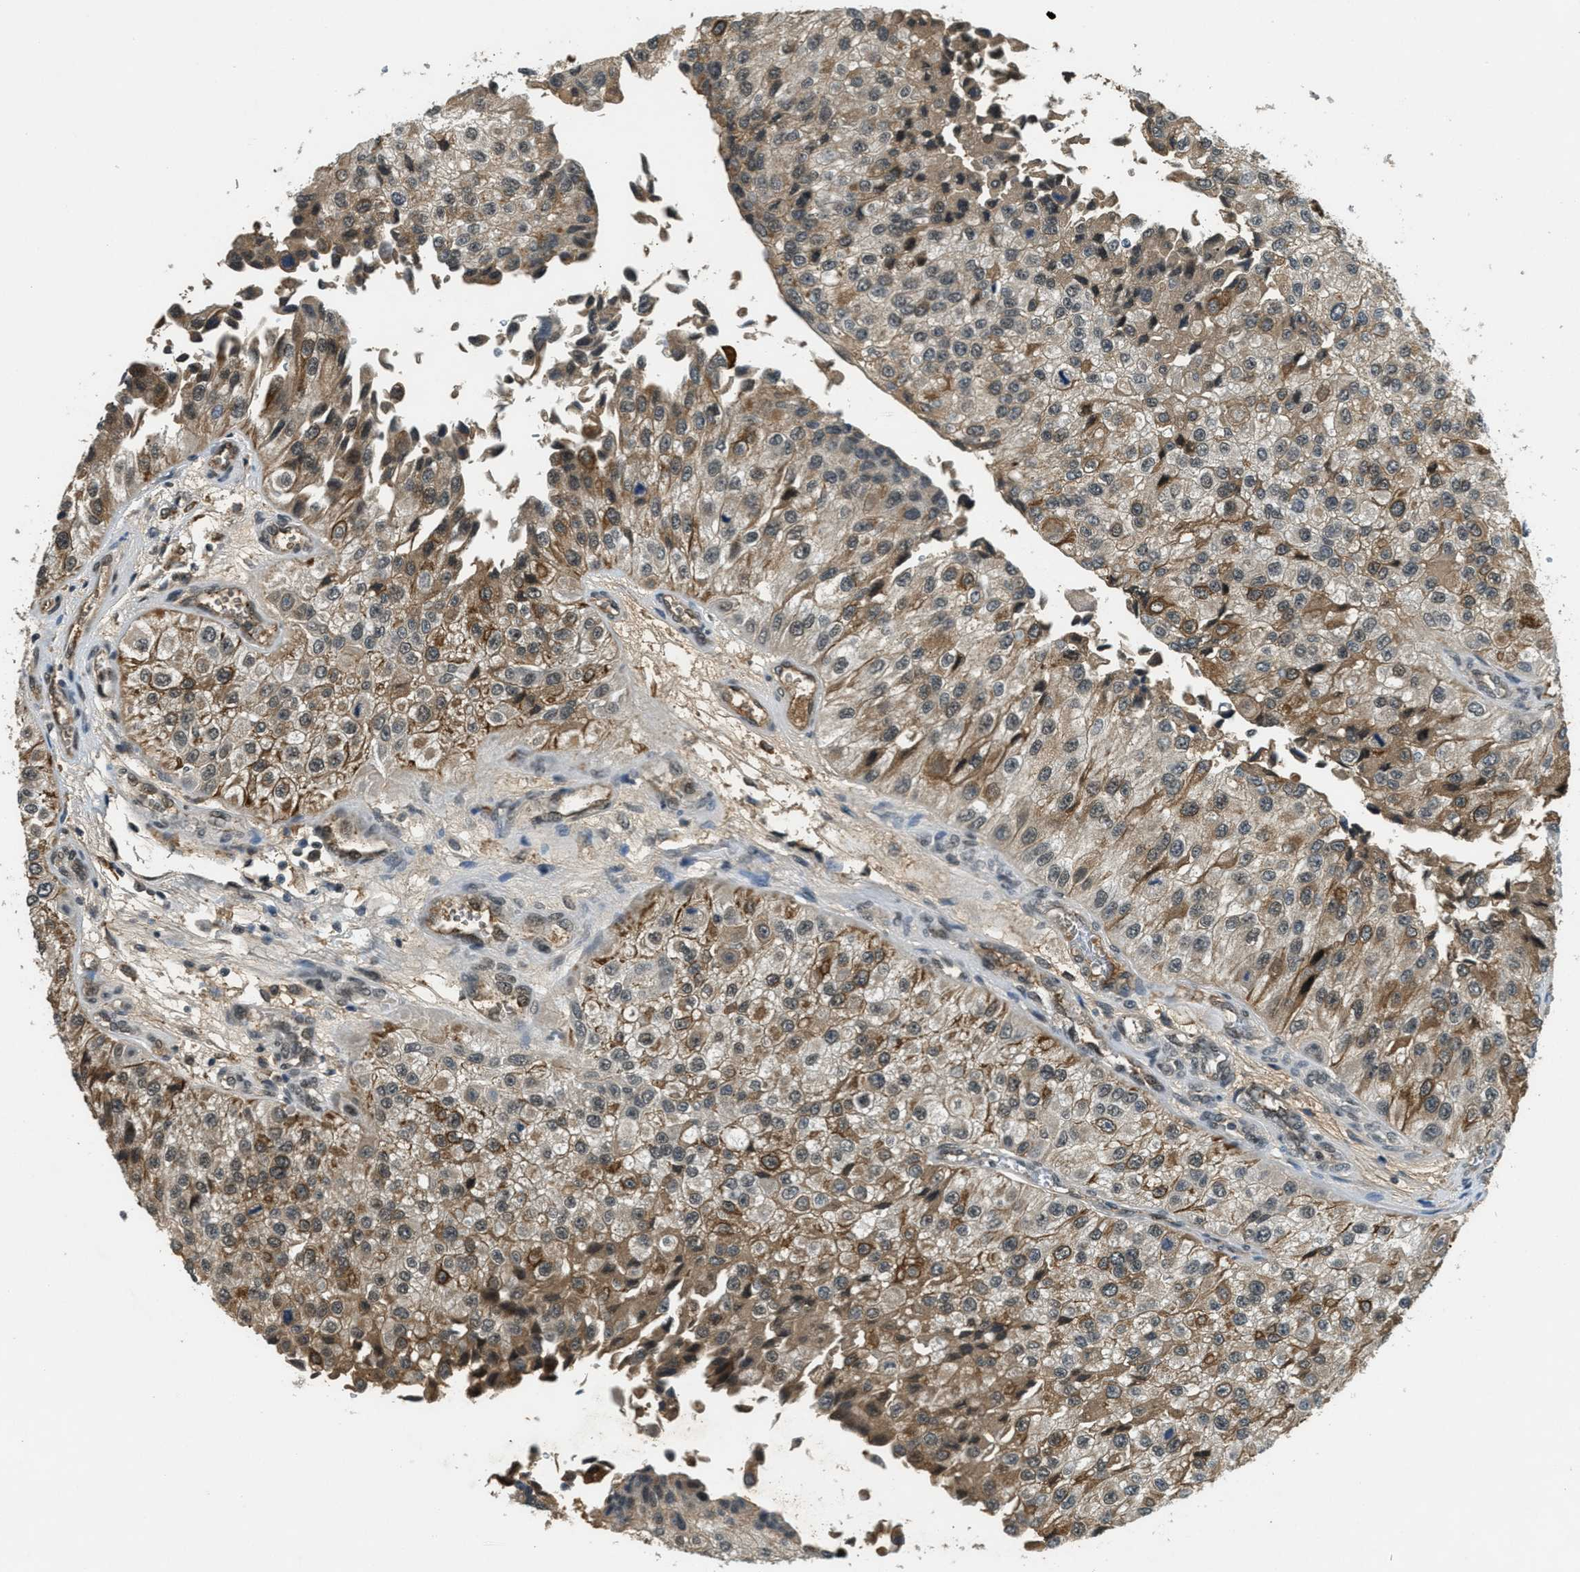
{"staining": {"intensity": "strong", "quantity": "<25%", "location": "cytoplasmic/membranous,nuclear"}, "tissue": "urothelial cancer", "cell_type": "Tumor cells", "image_type": "cancer", "snomed": [{"axis": "morphology", "description": "Urothelial carcinoma, High grade"}, {"axis": "topography", "description": "Kidney"}, {"axis": "topography", "description": "Urinary bladder"}], "caption": "The histopathology image displays staining of urothelial cancer, revealing strong cytoplasmic/membranous and nuclear protein positivity (brown color) within tumor cells.", "gene": "ZNF148", "patient": {"sex": "male", "age": 77}}